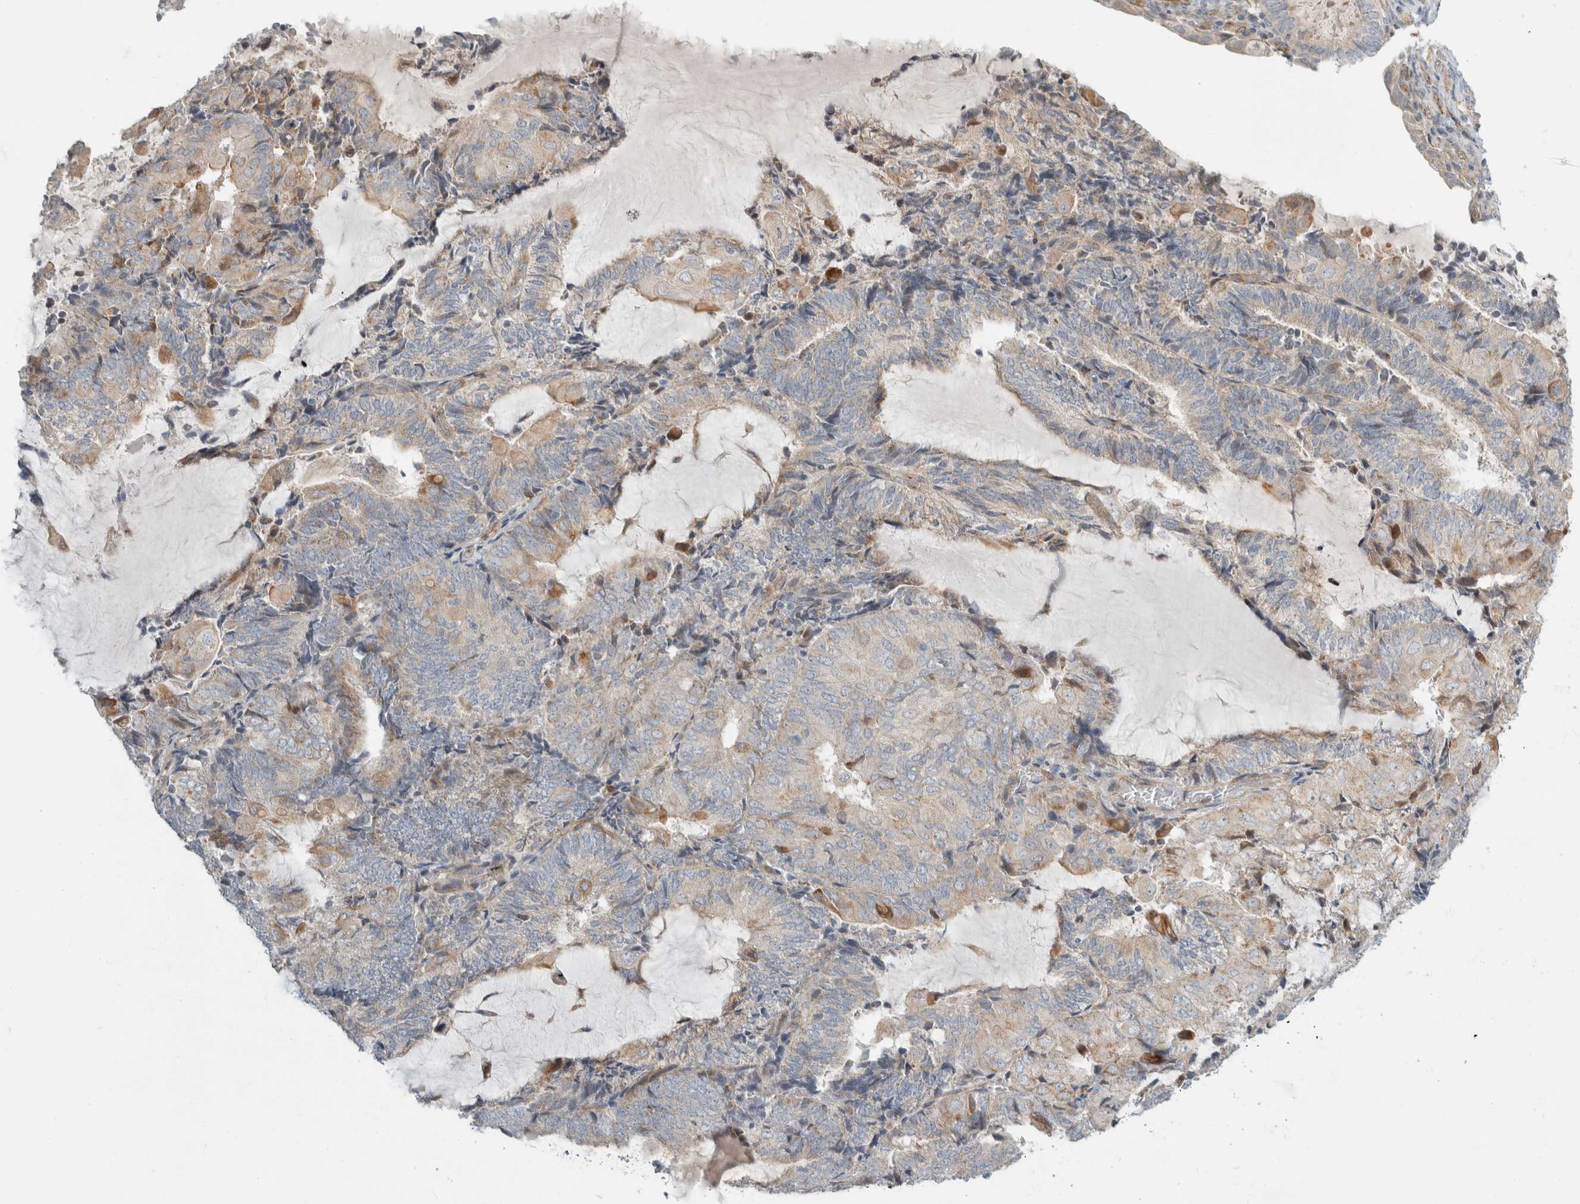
{"staining": {"intensity": "weak", "quantity": "<25%", "location": "cytoplasmic/membranous"}, "tissue": "endometrial cancer", "cell_type": "Tumor cells", "image_type": "cancer", "snomed": [{"axis": "morphology", "description": "Adenocarcinoma, NOS"}, {"axis": "topography", "description": "Endometrium"}], "caption": "This is an immunohistochemistry (IHC) histopathology image of adenocarcinoma (endometrial). There is no expression in tumor cells.", "gene": "KPNA5", "patient": {"sex": "female", "age": 81}}